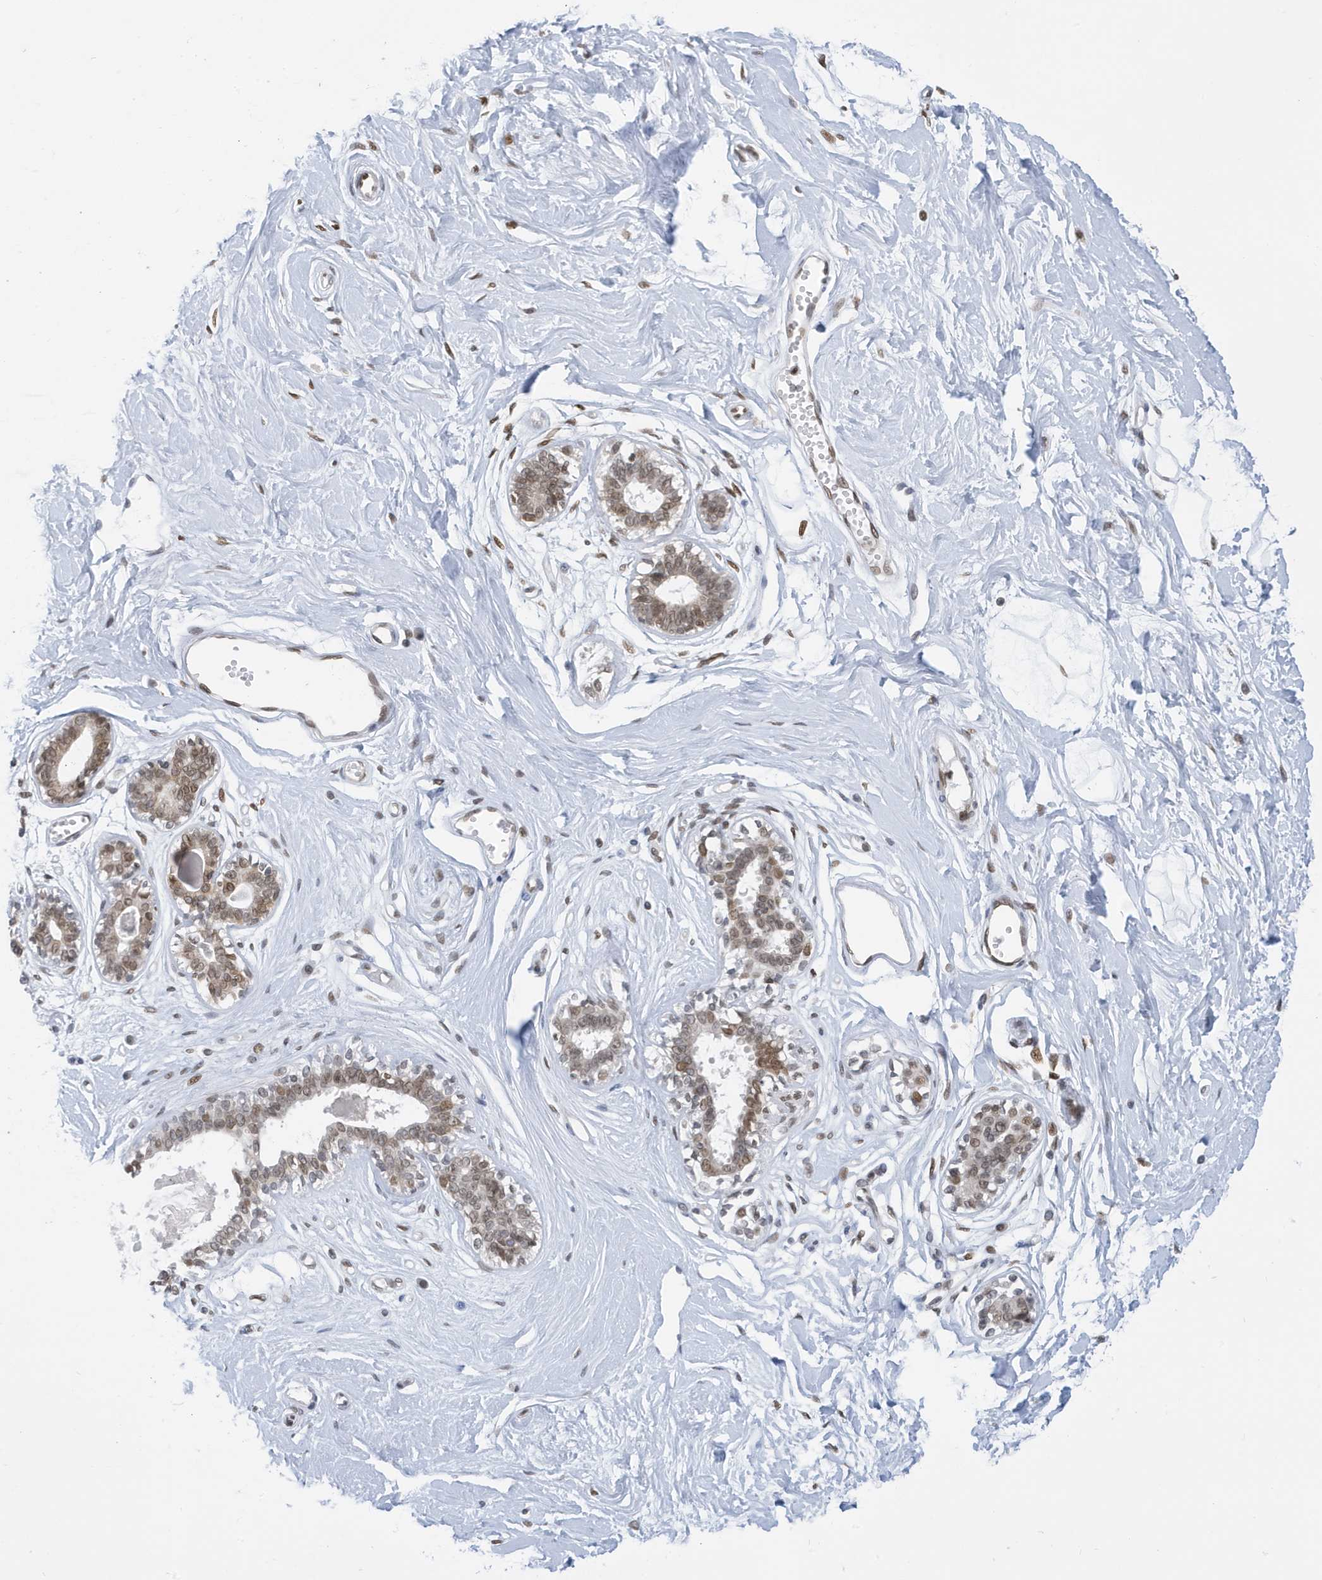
{"staining": {"intensity": "moderate", "quantity": ">75%", "location": "nuclear"}, "tissue": "breast", "cell_type": "Adipocytes", "image_type": "normal", "snomed": [{"axis": "morphology", "description": "Normal tissue, NOS"}, {"axis": "topography", "description": "Breast"}], "caption": "IHC of benign breast exhibits medium levels of moderate nuclear positivity in about >75% of adipocytes. (IHC, brightfield microscopy, high magnification).", "gene": "PCYT1A", "patient": {"sex": "female", "age": 45}}